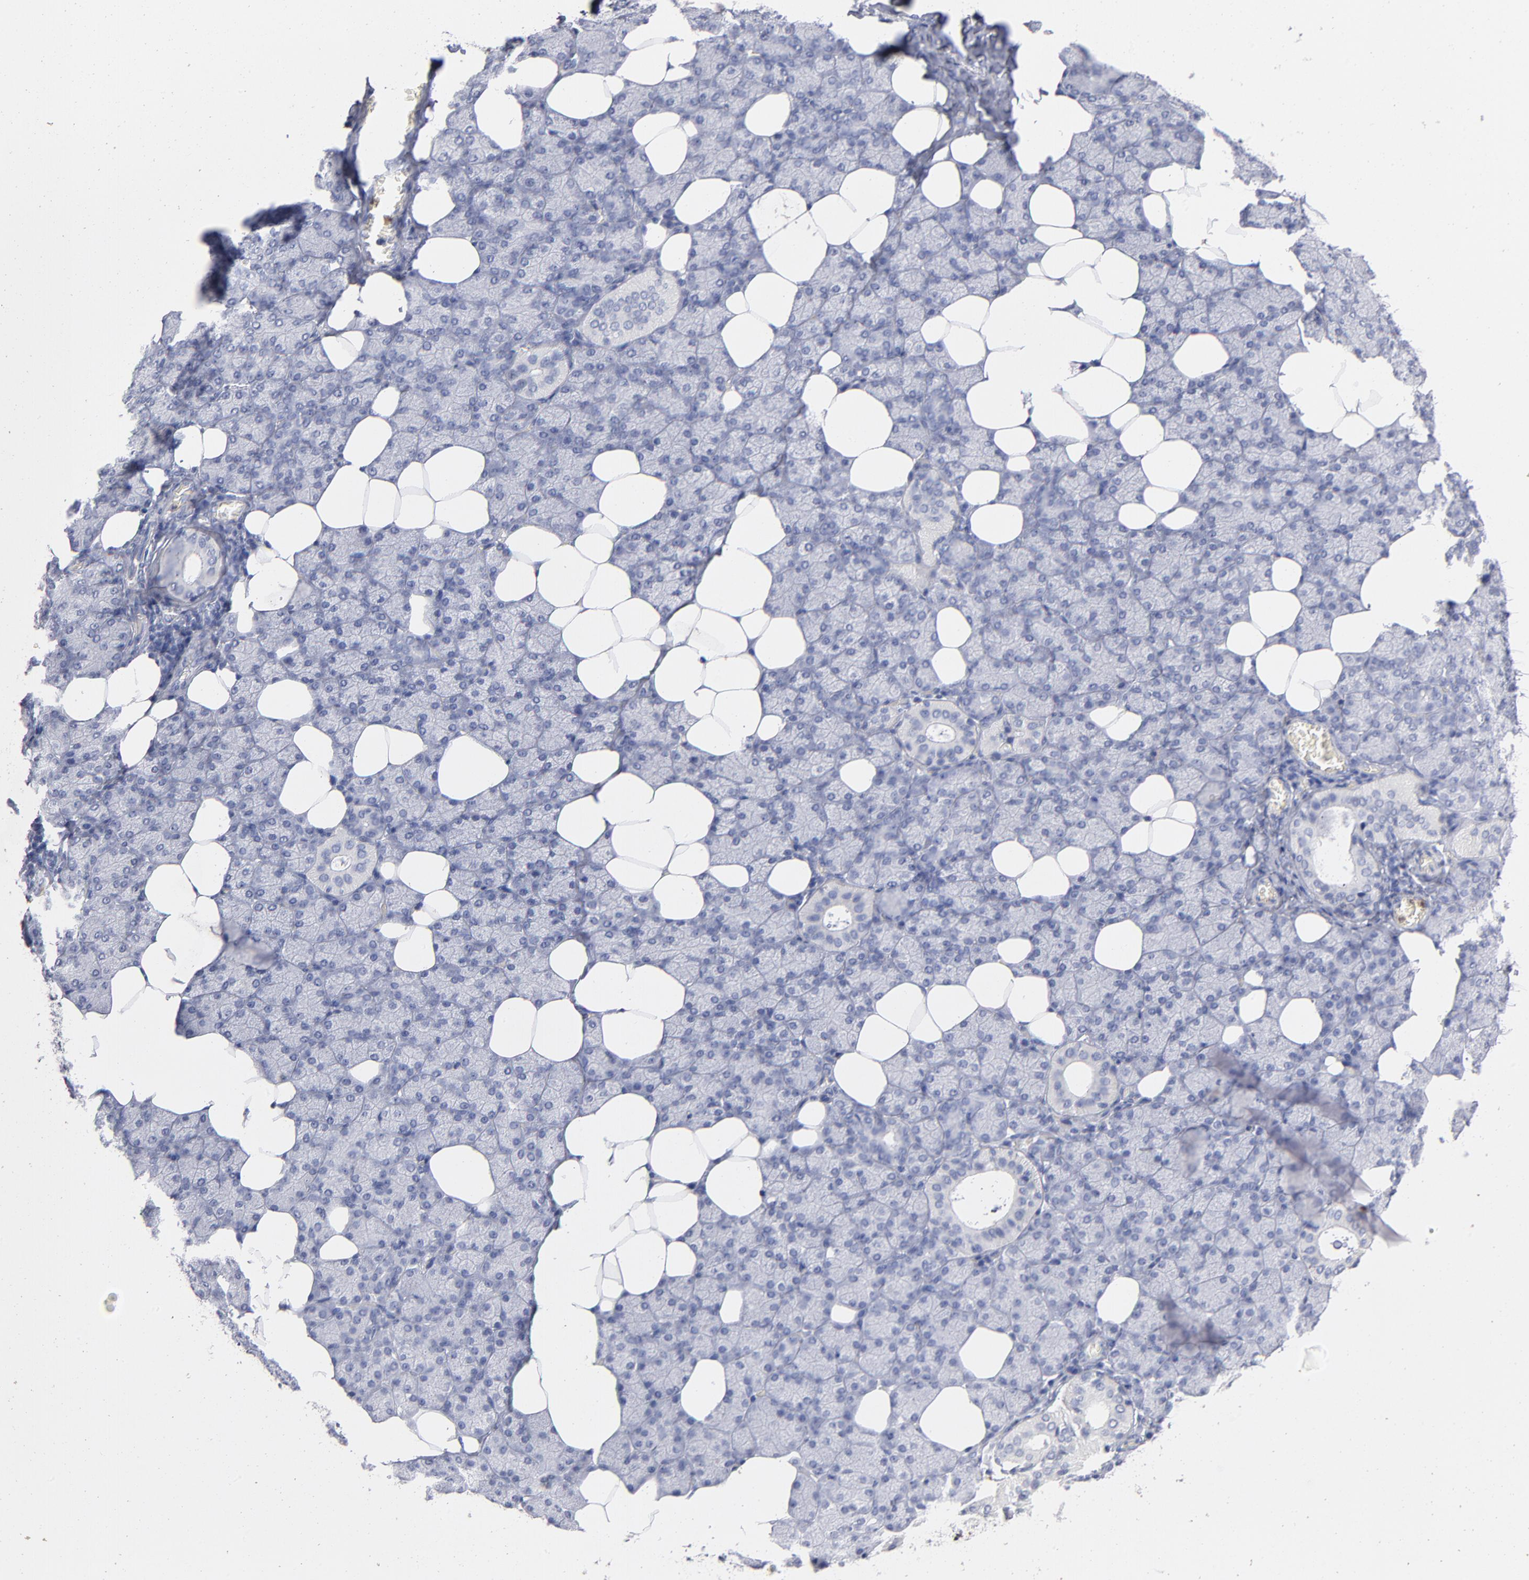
{"staining": {"intensity": "negative", "quantity": "none", "location": "none"}, "tissue": "salivary gland", "cell_type": "Glandular cells", "image_type": "normal", "snomed": [{"axis": "morphology", "description": "Normal tissue, NOS"}, {"axis": "topography", "description": "Lymph node"}, {"axis": "topography", "description": "Salivary gland"}], "caption": "This is an immunohistochemistry (IHC) micrograph of unremarkable human salivary gland. There is no expression in glandular cells.", "gene": "ARG1", "patient": {"sex": "male", "age": 8}}